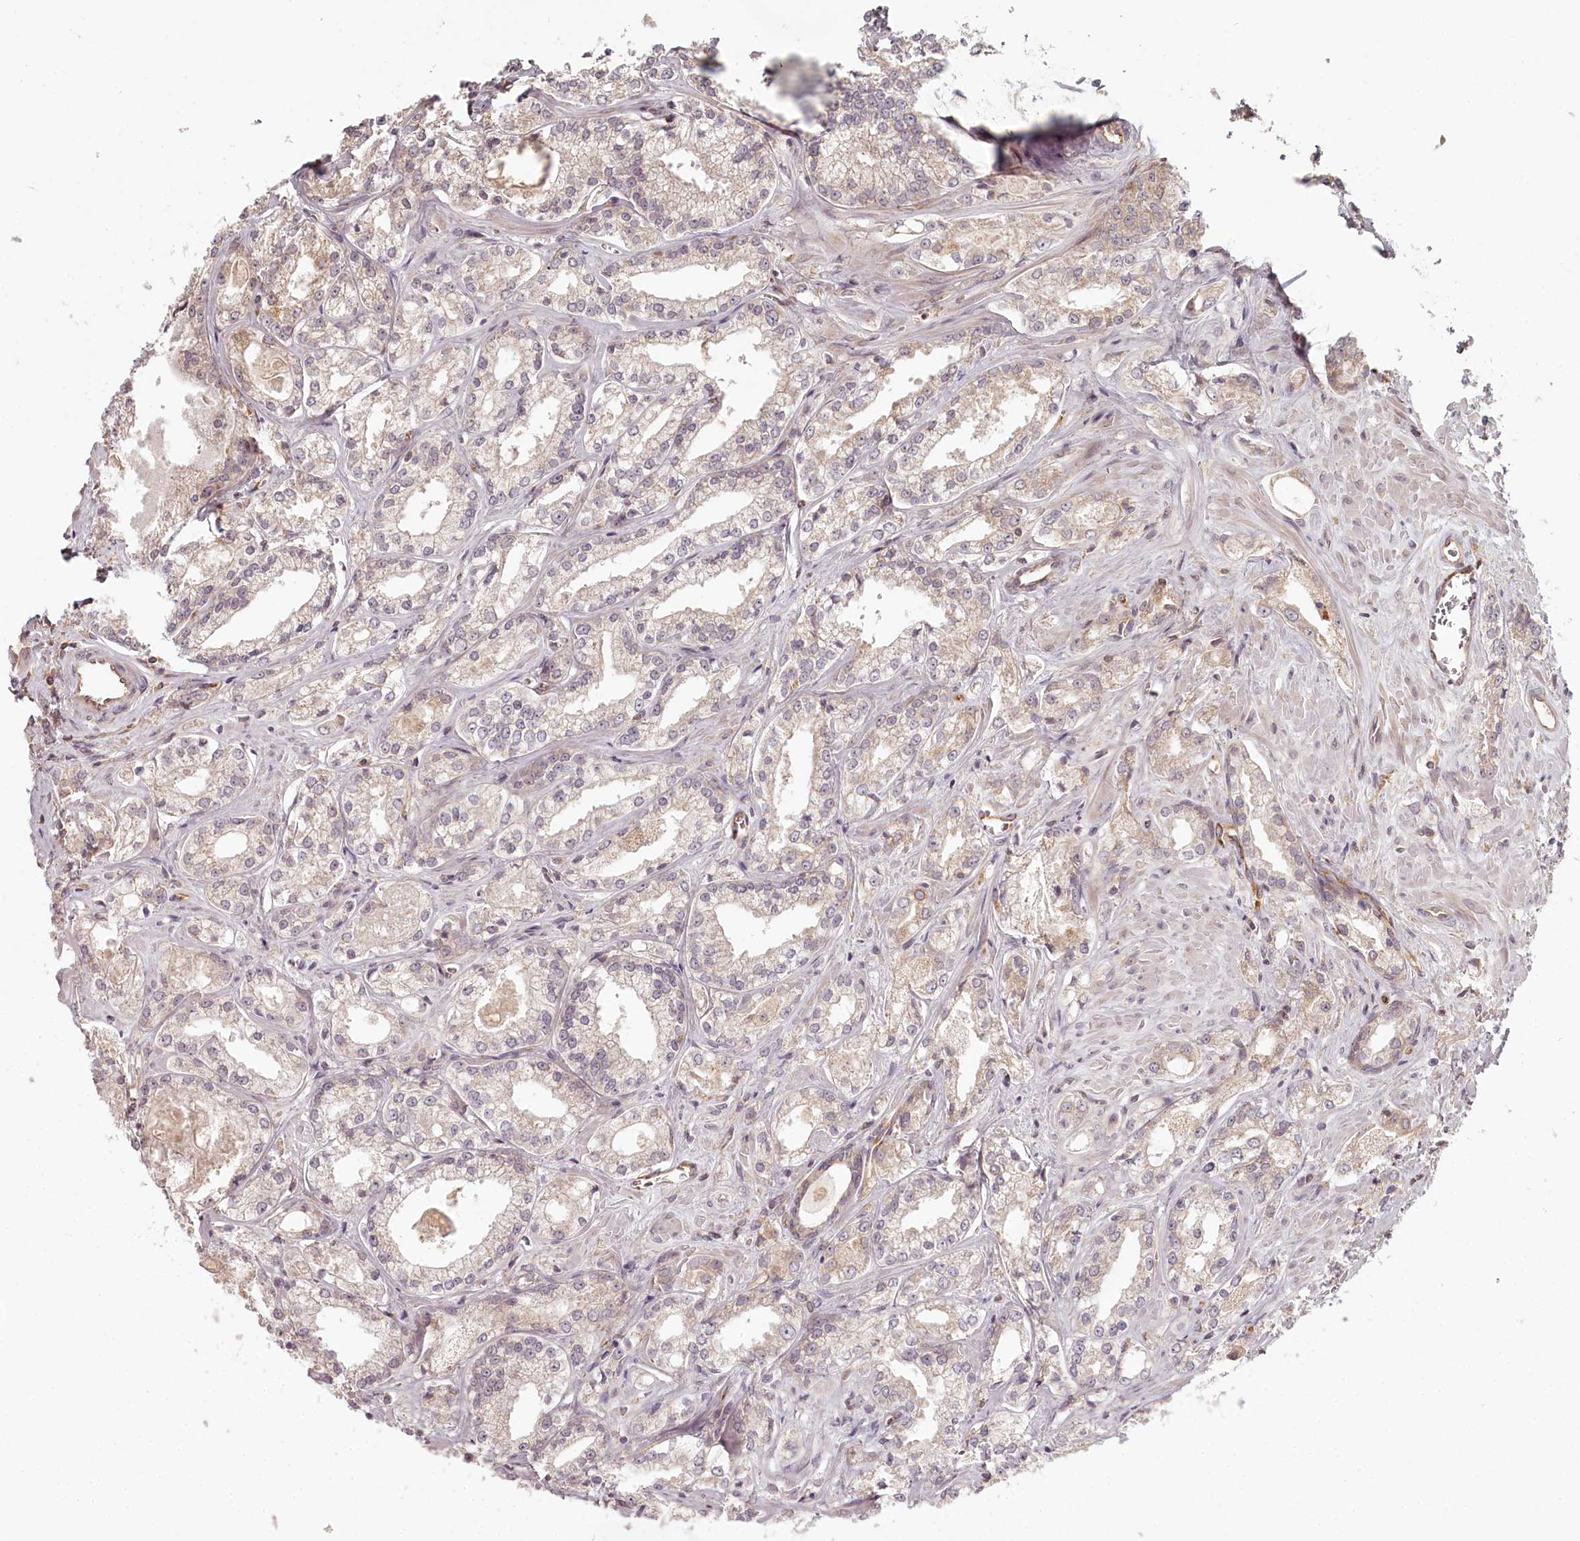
{"staining": {"intensity": "negative", "quantity": "none", "location": "none"}, "tissue": "prostate cancer", "cell_type": "Tumor cells", "image_type": "cancer", "snomed": [{"axis": "morphology", "description": "Adenocarcinoma, Low grade"}, {"axis": "topography", "description": "Prostate"}], "caption": "The IHC micrograph has no significant positivity in tumor cells of prostate adenocarcinoma (low-grade) tissue.", "gene": "TMIE", "patient": {"sex": "male", "age": 47}}